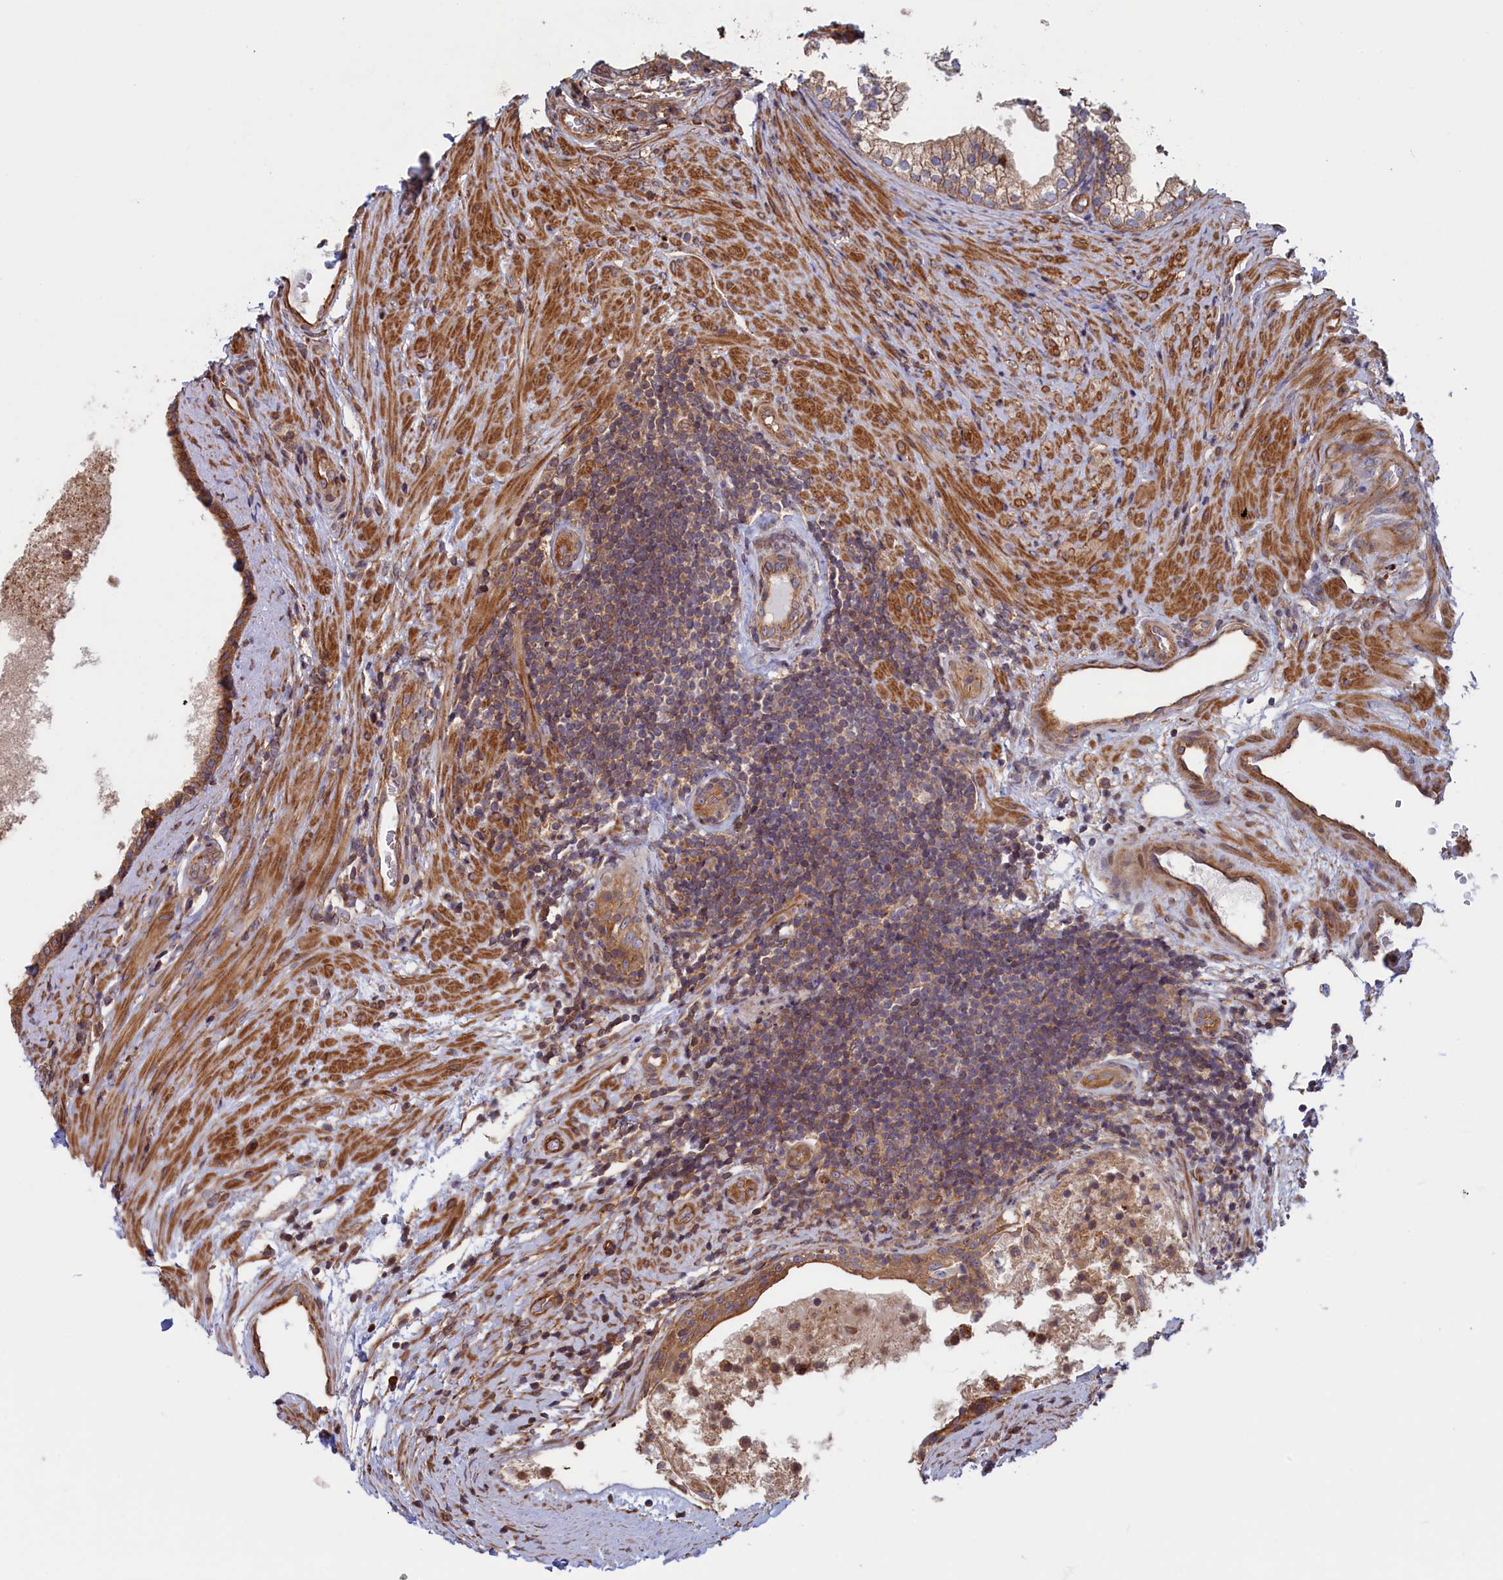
{"staining": {"intensity": "moderate", "quantity": ">75%", "location": "cytoplasmic/membranous"}, "tissue": "prostate", "cell_type": "Glandular cells", "image_type": "normal", "snomed": [{"axis": "morphology", "description": "Normal tissue, NOS"}, {"axis": "topography", "description": "Prostate"}], "caption": "Benign prostate exhibits moderate cytoplasmic/membranous positivity in approximately >75% of glandular cells (DAB (3,3'-diaminobenzidine) = brown stain, brightfield microscopy at high magnification)..", "gene": "RILPL1", "patient": {"sex": "male", "age": 76}}